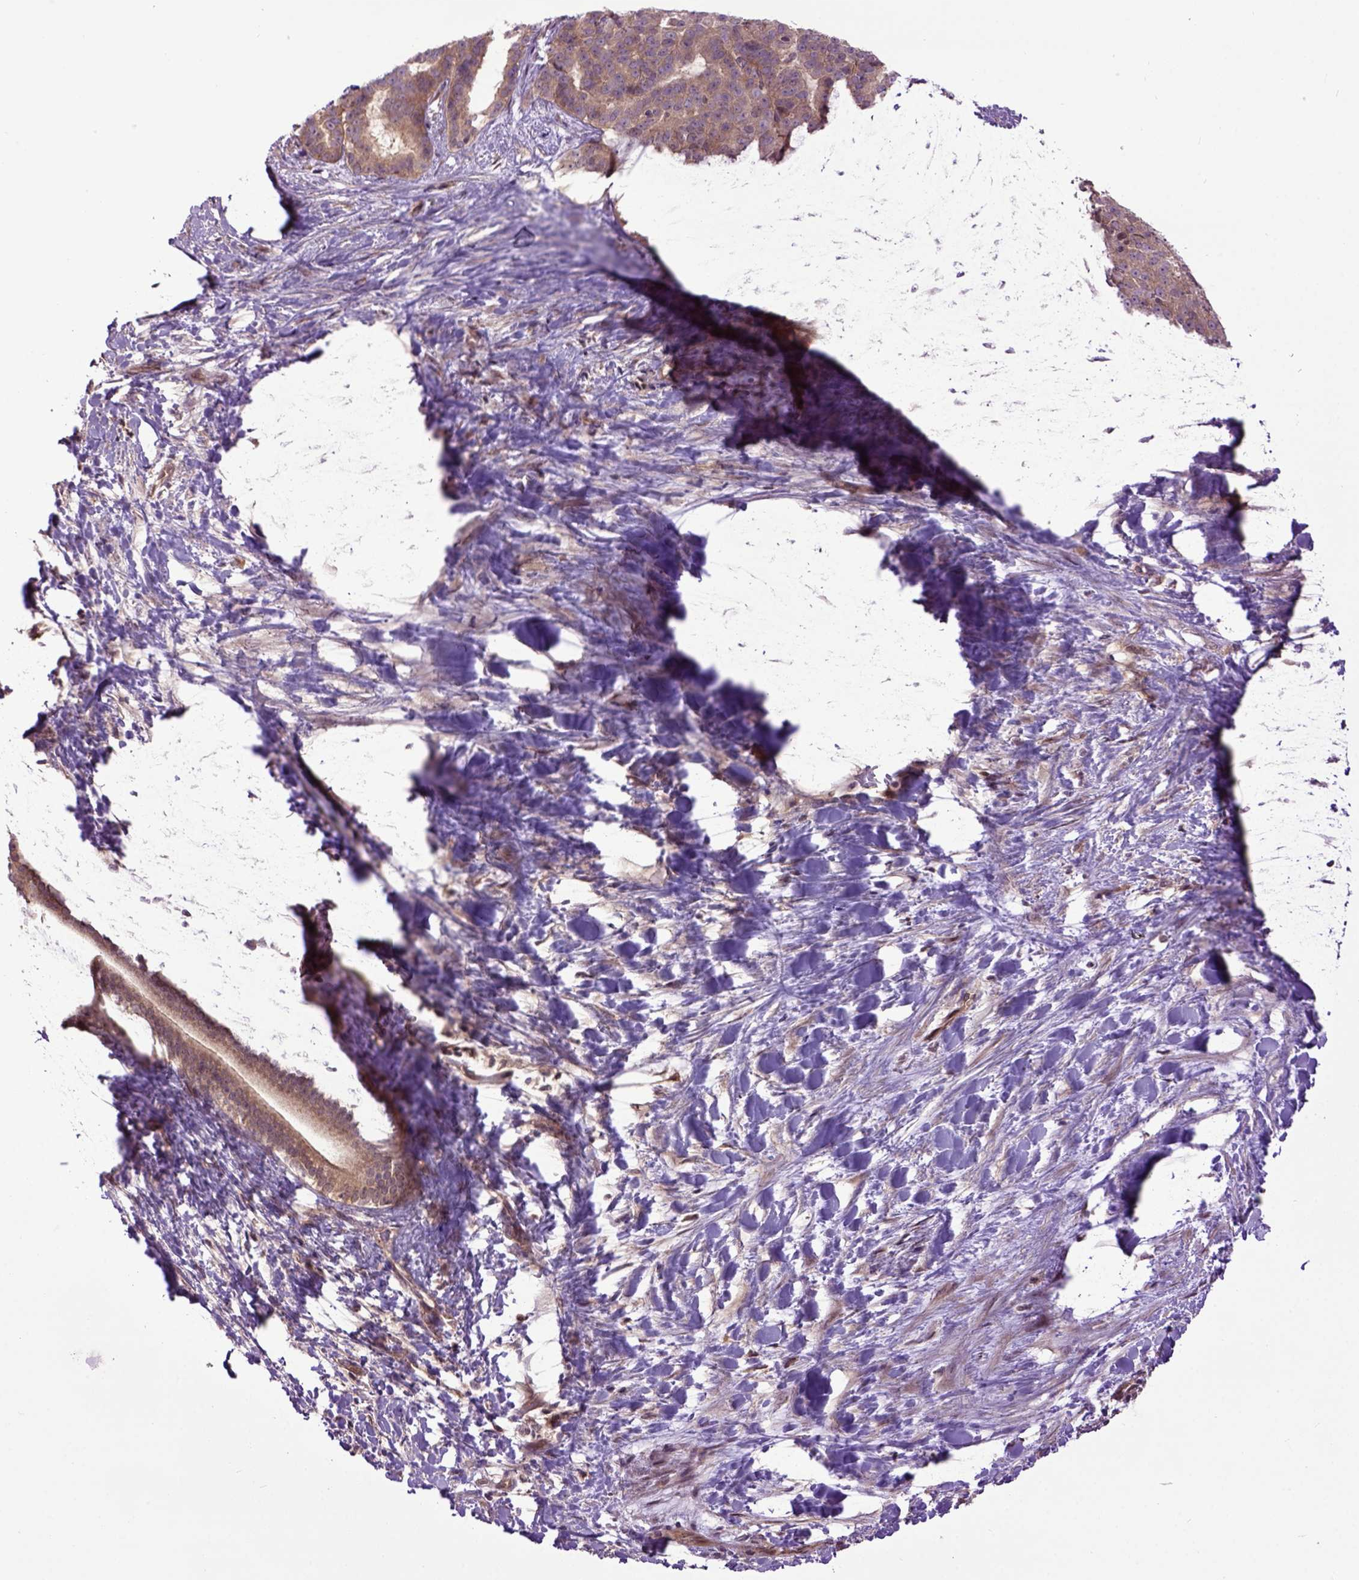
{"staining": {"intensity": "moderate", "quantity": ">75%", "location": "cytoplasmic/membranous"}, "tissue": "liver cancer", "cell_type": "Tumor cells", "image_type": "cancer", "snomed": [{"axis": "morphology", "description": "Cholangiocarcinoma"}, {"axis": "topography", "description": "Liver"}], "caption": "IHC histopathology image of liver cholangiocarcinoma stained for a protein (brown), which demonstrates medium levels of moderate cytoplasmic/membranous positivity in about >75% of tumor cells.", "gene": "WDR48", "patient": {"sex": "female", "age": 47}}